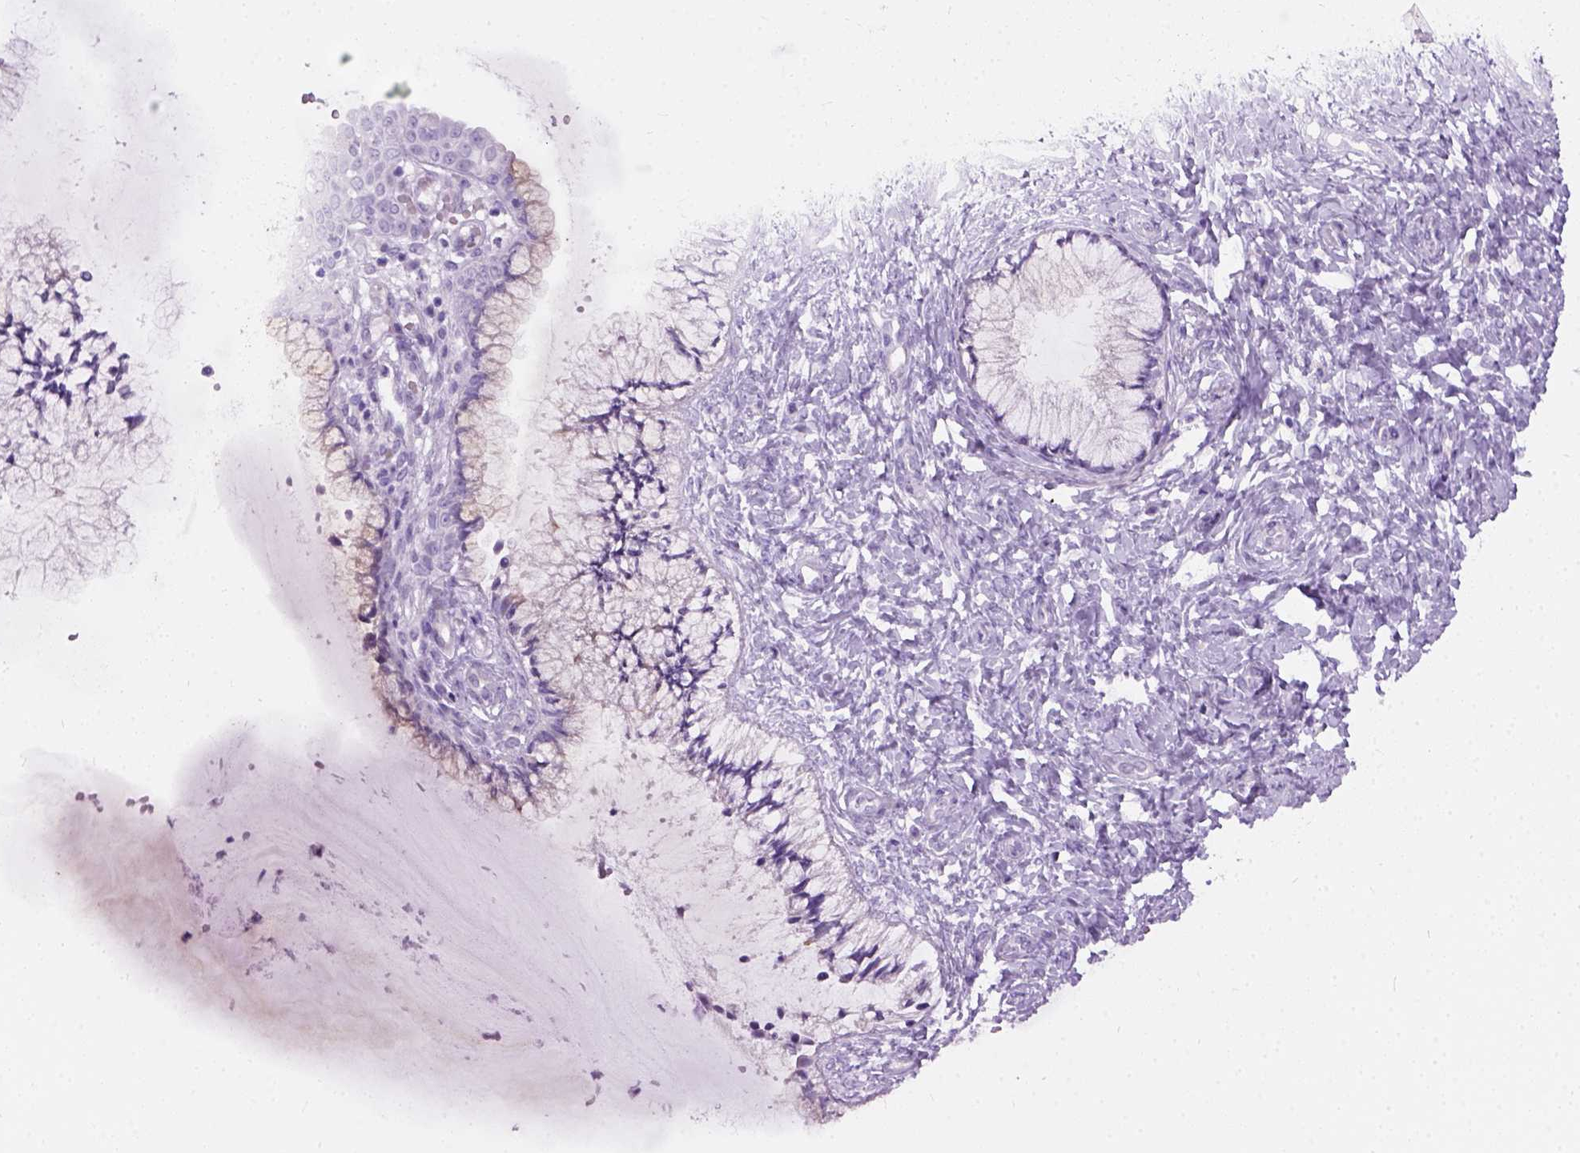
{"staining": {"intensity": "negative", "quantity": "none", "location": "none"}, "tissue": "cervix", "cell_type": "Glandular cells", "image_type": "normal", "snomed": [{"axis": "morphology", "description": "Normal tissue, NOS"}, {"axis": "topography", "description": "Cervix"}], "caption": "Immunohistochemical staining of unremarkable cervix reveals no significant positivity in glandular cells. Nuclei are stained in blue.", "gene": "AXDND1", "patient": {"sex": "female", "age": 37}}